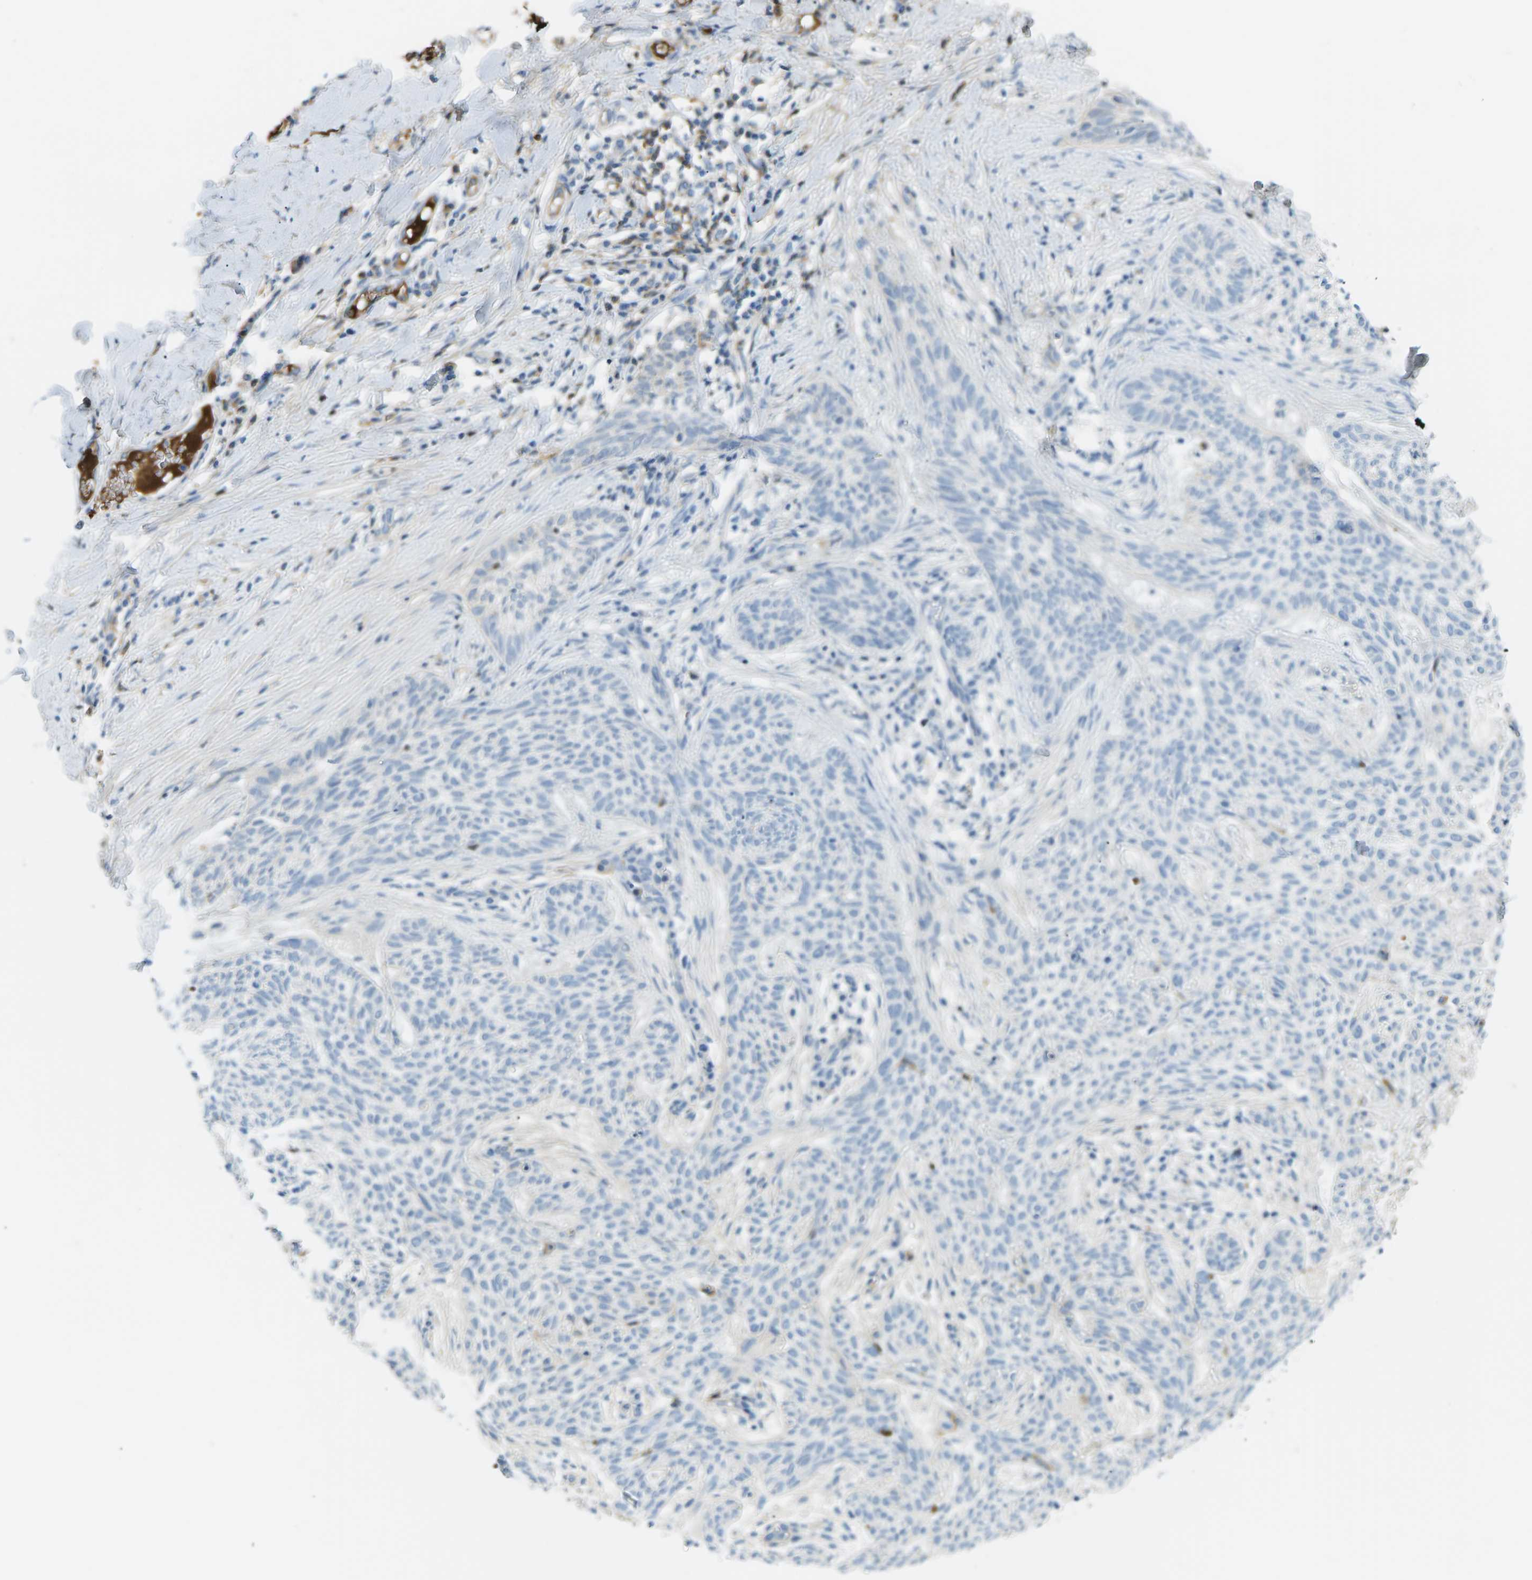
{"staining": {"intensity": "negative", "quantity": "none", "location": "none"}, "tissue": "skin cancer", "cell_type": "Tumor cells", "image_type": "cancer", "snomed": [{"axis": "morphology", "description": "Basal cell carcinoma"}, {"axis": "topography", "description": "Skin"}], "caption": "Tumor cells are negative for protein expression in human skin basal cell carcinoma.", "gene": "CFI", "patient": {"sex": "female", "age": 59}}